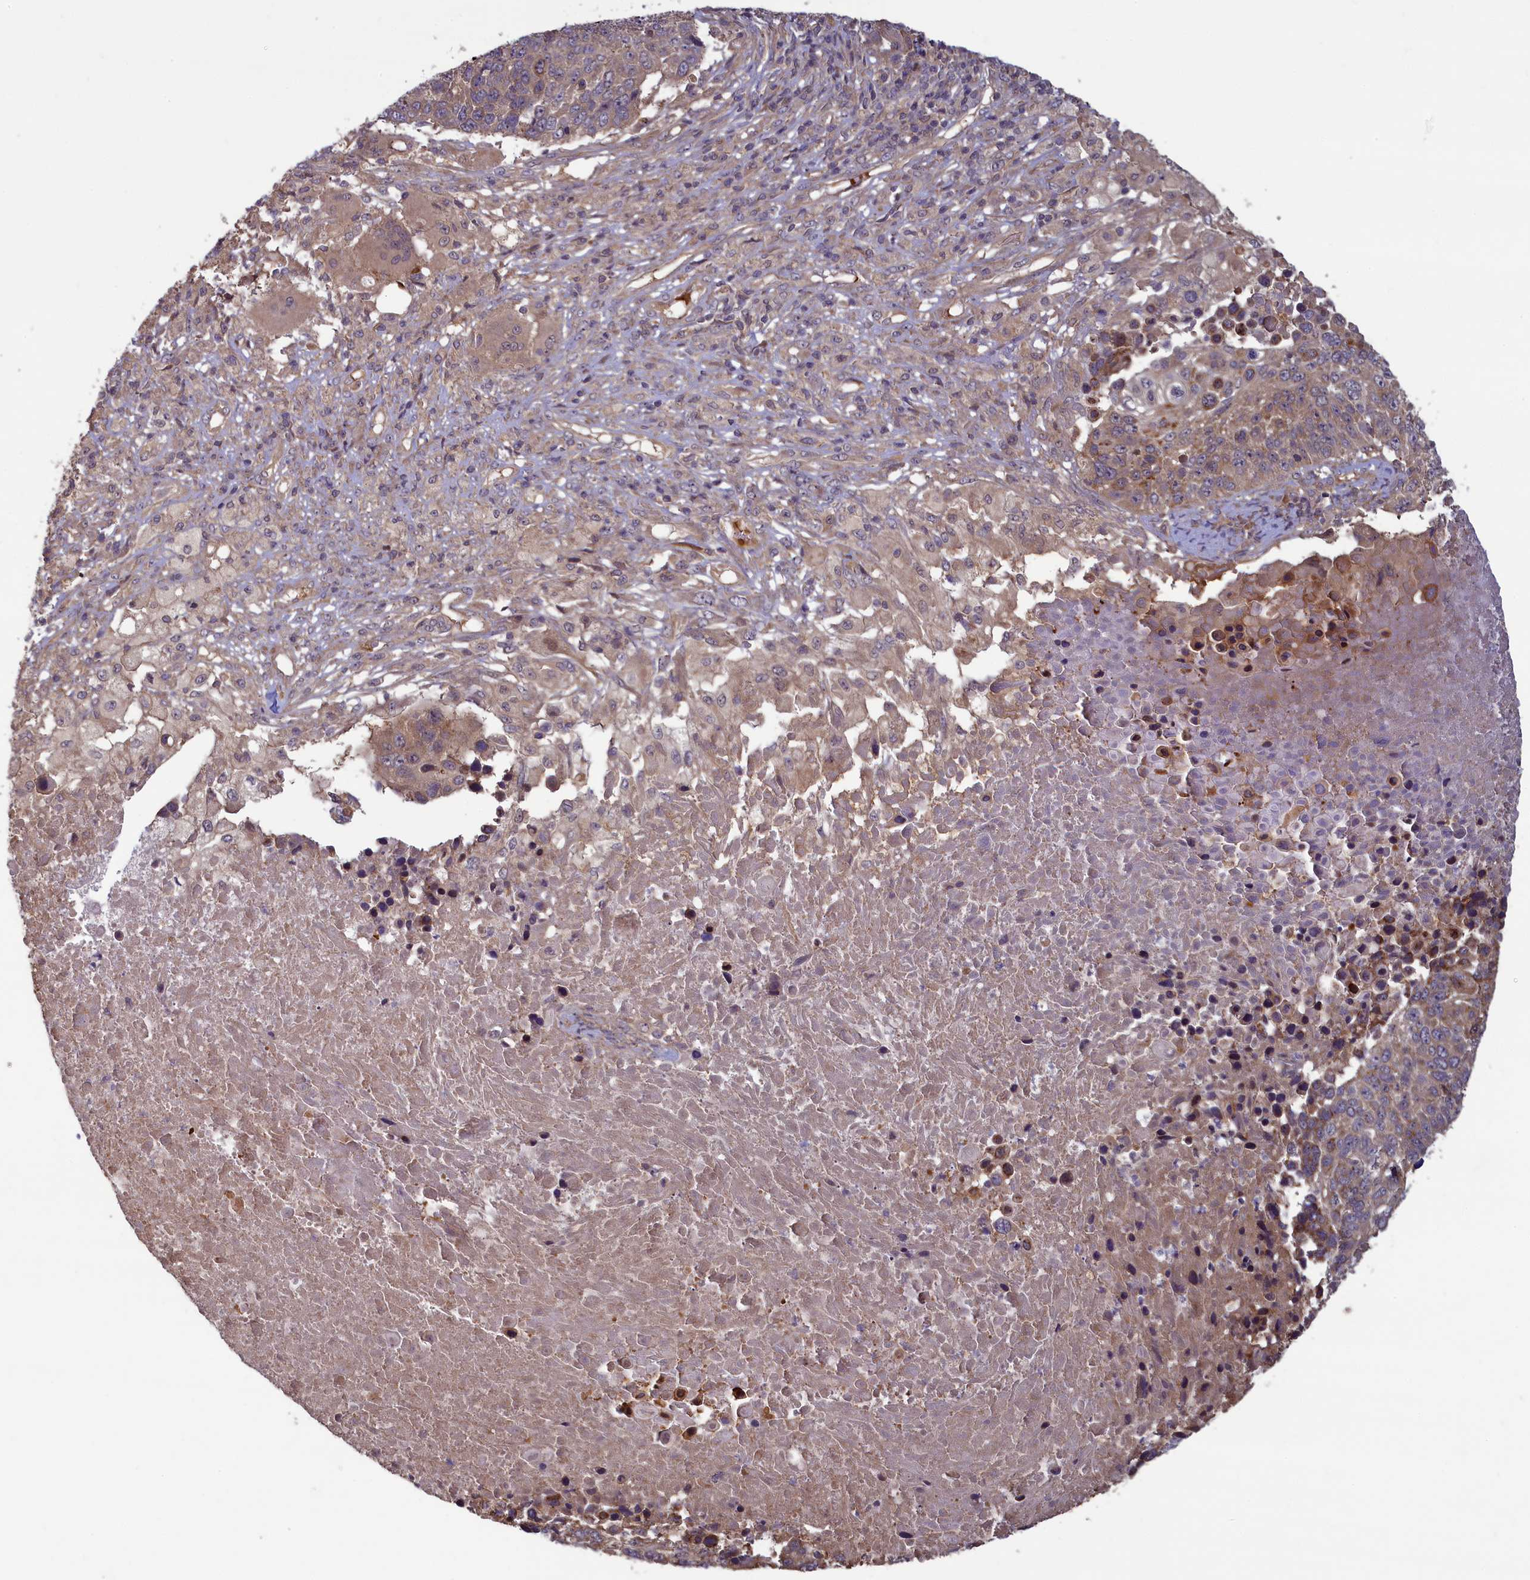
{"staining": {"intensity": "weak", "quantity": ">75%", "location": "cytoplasmic/membranous"}, "tissue": "lung cancer", "cell_type": "Tumor cells", "image_type": "cancer", "snomed": [{"axis": "morphology", "description": "Normal tissue, NOS"}, {"axis": "morphology", "description": "Squamous cell carcinoma, NOS"}, {"axis": "topography", "description": "Lymph node"}, {"axis": "topography", "description": "Lung"}], "caption": "A histopathology image showing weak cytoplasmic/membranous staining in approximately >75% of tumor cells in lung squamous cell carcinoma, as visualized by brown immunohistochemical staining.", "gene": "CIAO2B", "patient": {"sex": "male", "age": 66}}